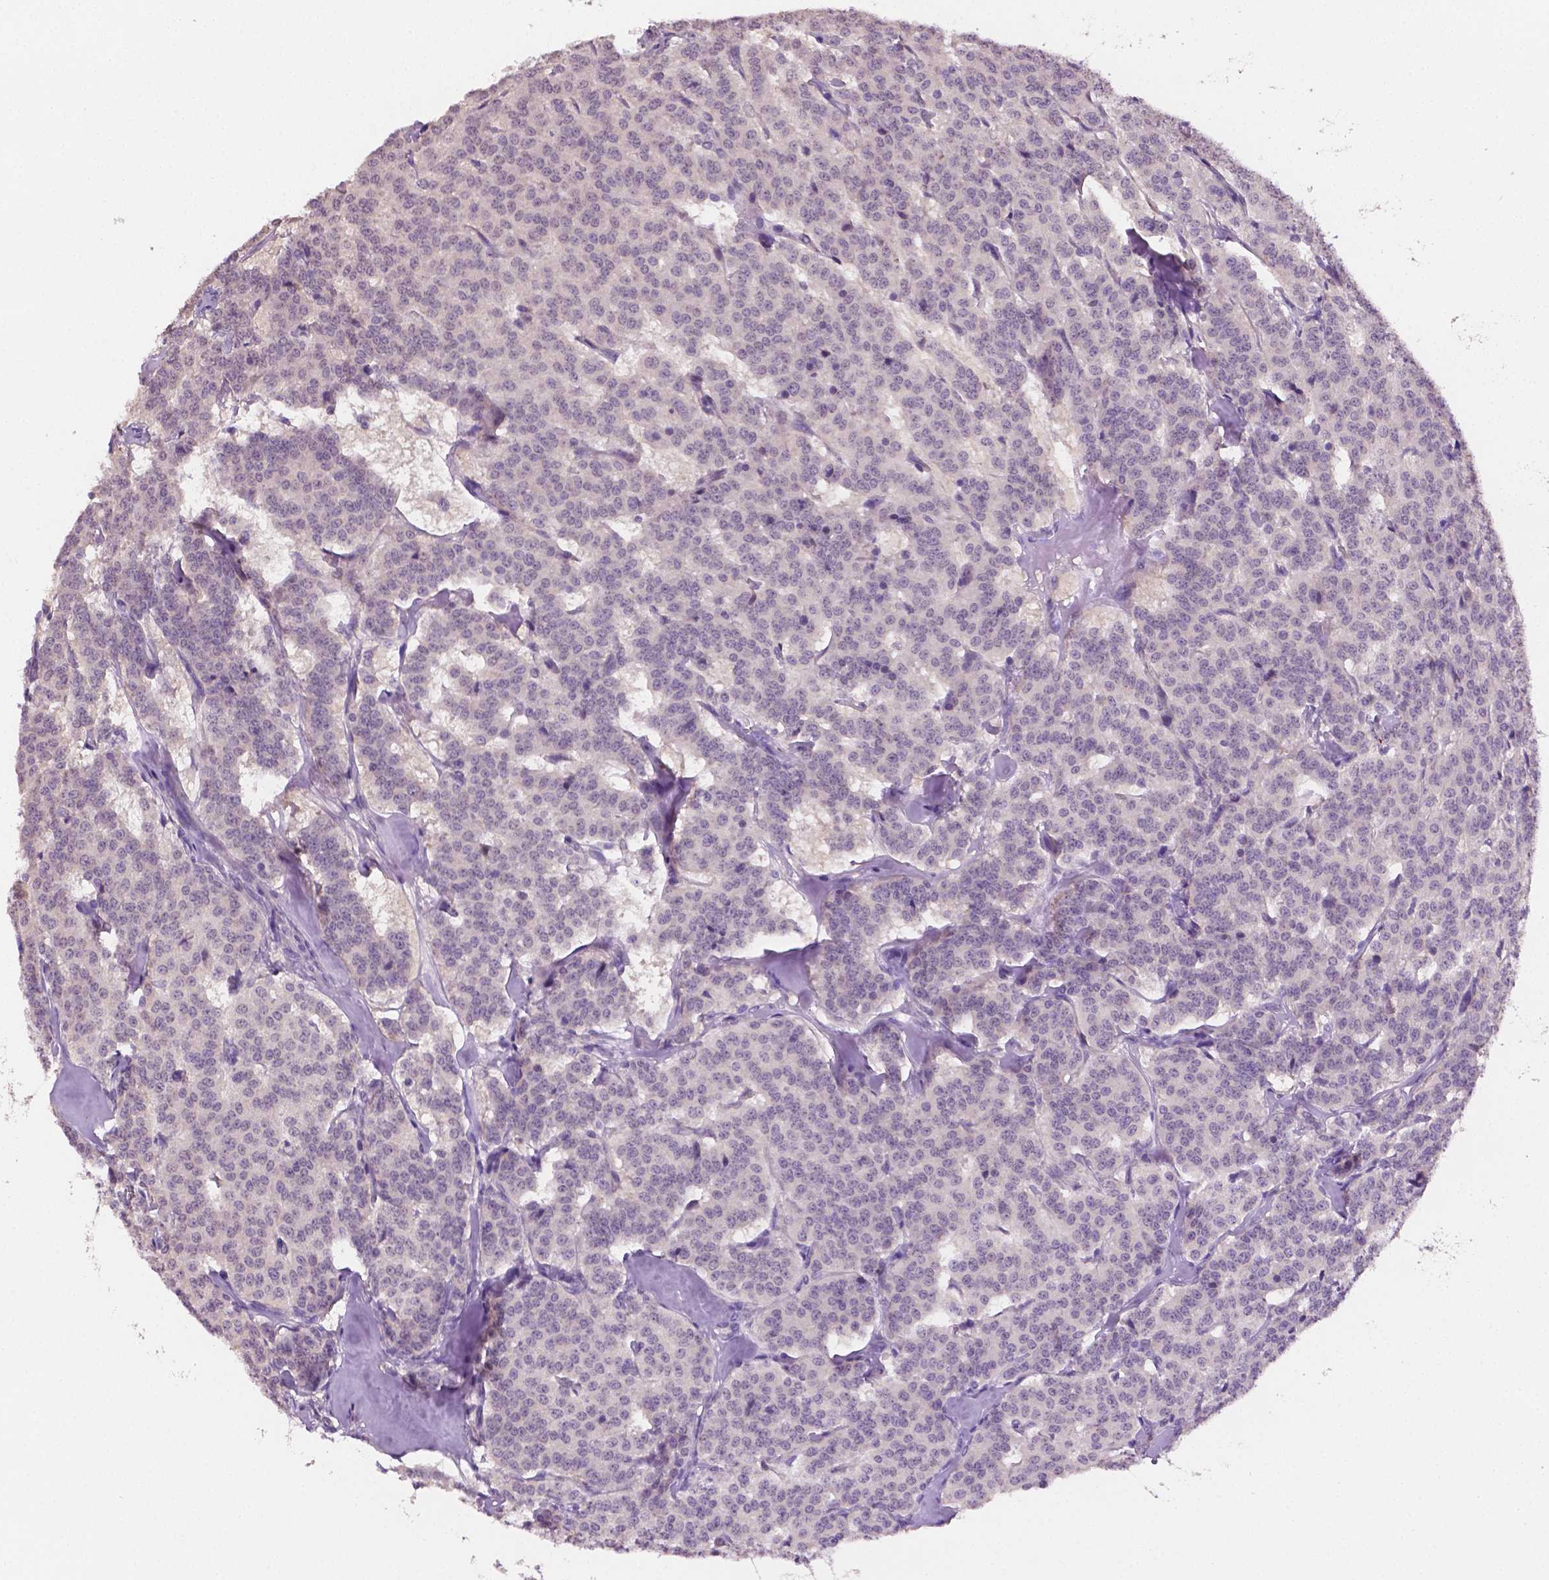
{"staining": {"intensity": "negative", "quantity": "none", "location": "none"}, "tissue": "carcinoid", "cell_type": "Tumor cells", "image_type": "cancer", "snomed": [{"axis": "morphology", "description": "Normal tissue, NOS"}, {"axis": "morphology", "description": "Carcinoid, malignant, NOS"}, {"axis": "topography", "description": "Lung"}], "caption": "An IHC photomicrograph of carcinoid is shown. There is no staining in tumor cells of carcinoid.", "gene": "MROH6", "patient": {"sex": "female", "age": 46}}